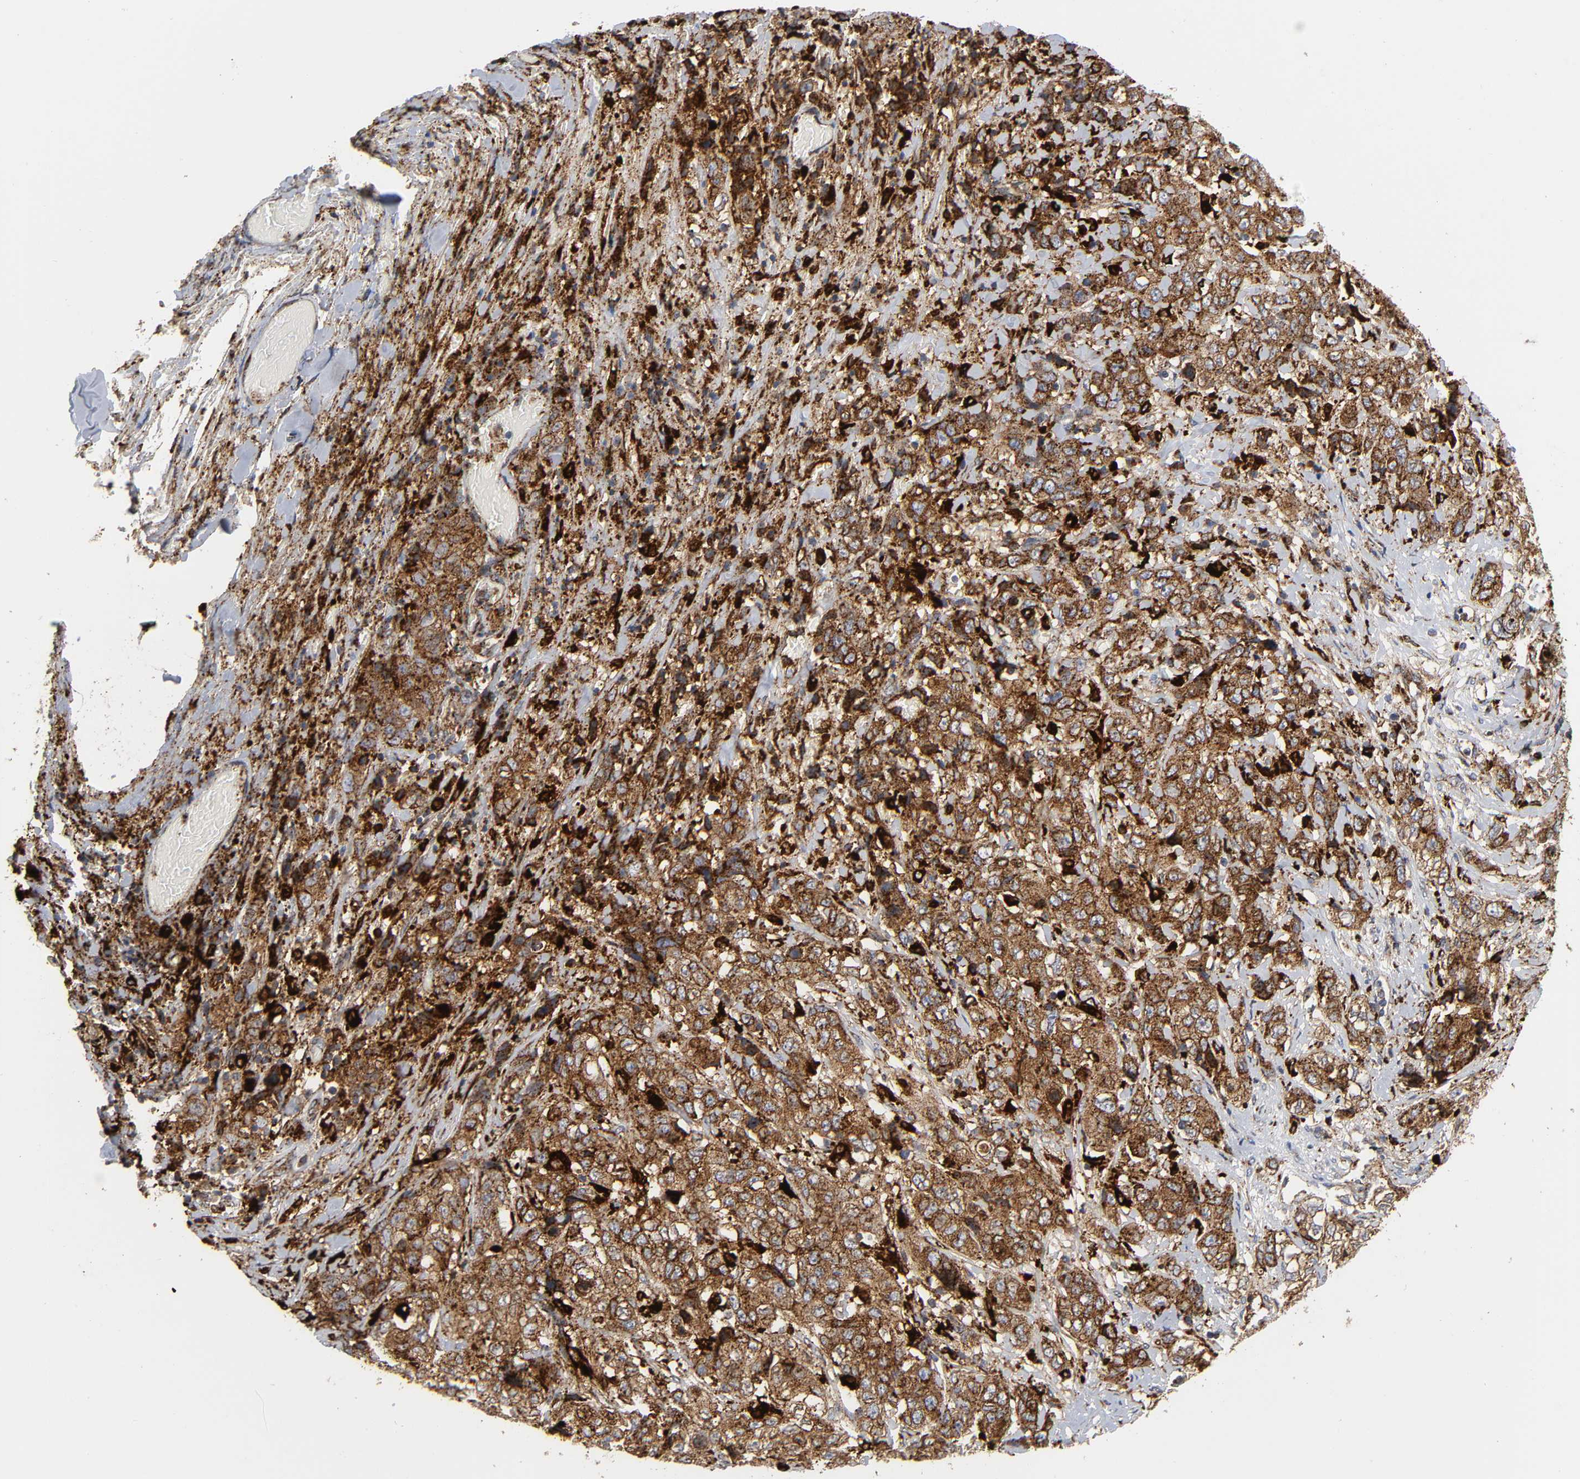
{"staining": {"intensity": "strong", "quantity": ">75%", "location": "cytoplasmic/membranous"}, "tissue": "stomach cancer", "cell_type": "Tumor cells", "image_type": "cancer", "snomed": [{"axis": "morphology", "description": "Adenocarcinoma, NOS"}, {"axis": "topography", "description": "Stomach"}], "caption": "Immunohistochemical staining of stomach cancer shows high levels of strong cytoplasmic/membranous protein staining in about >75% of tumor cells.", "gene": "PSAP", "patient": {"sex": "male", "age": 48}}